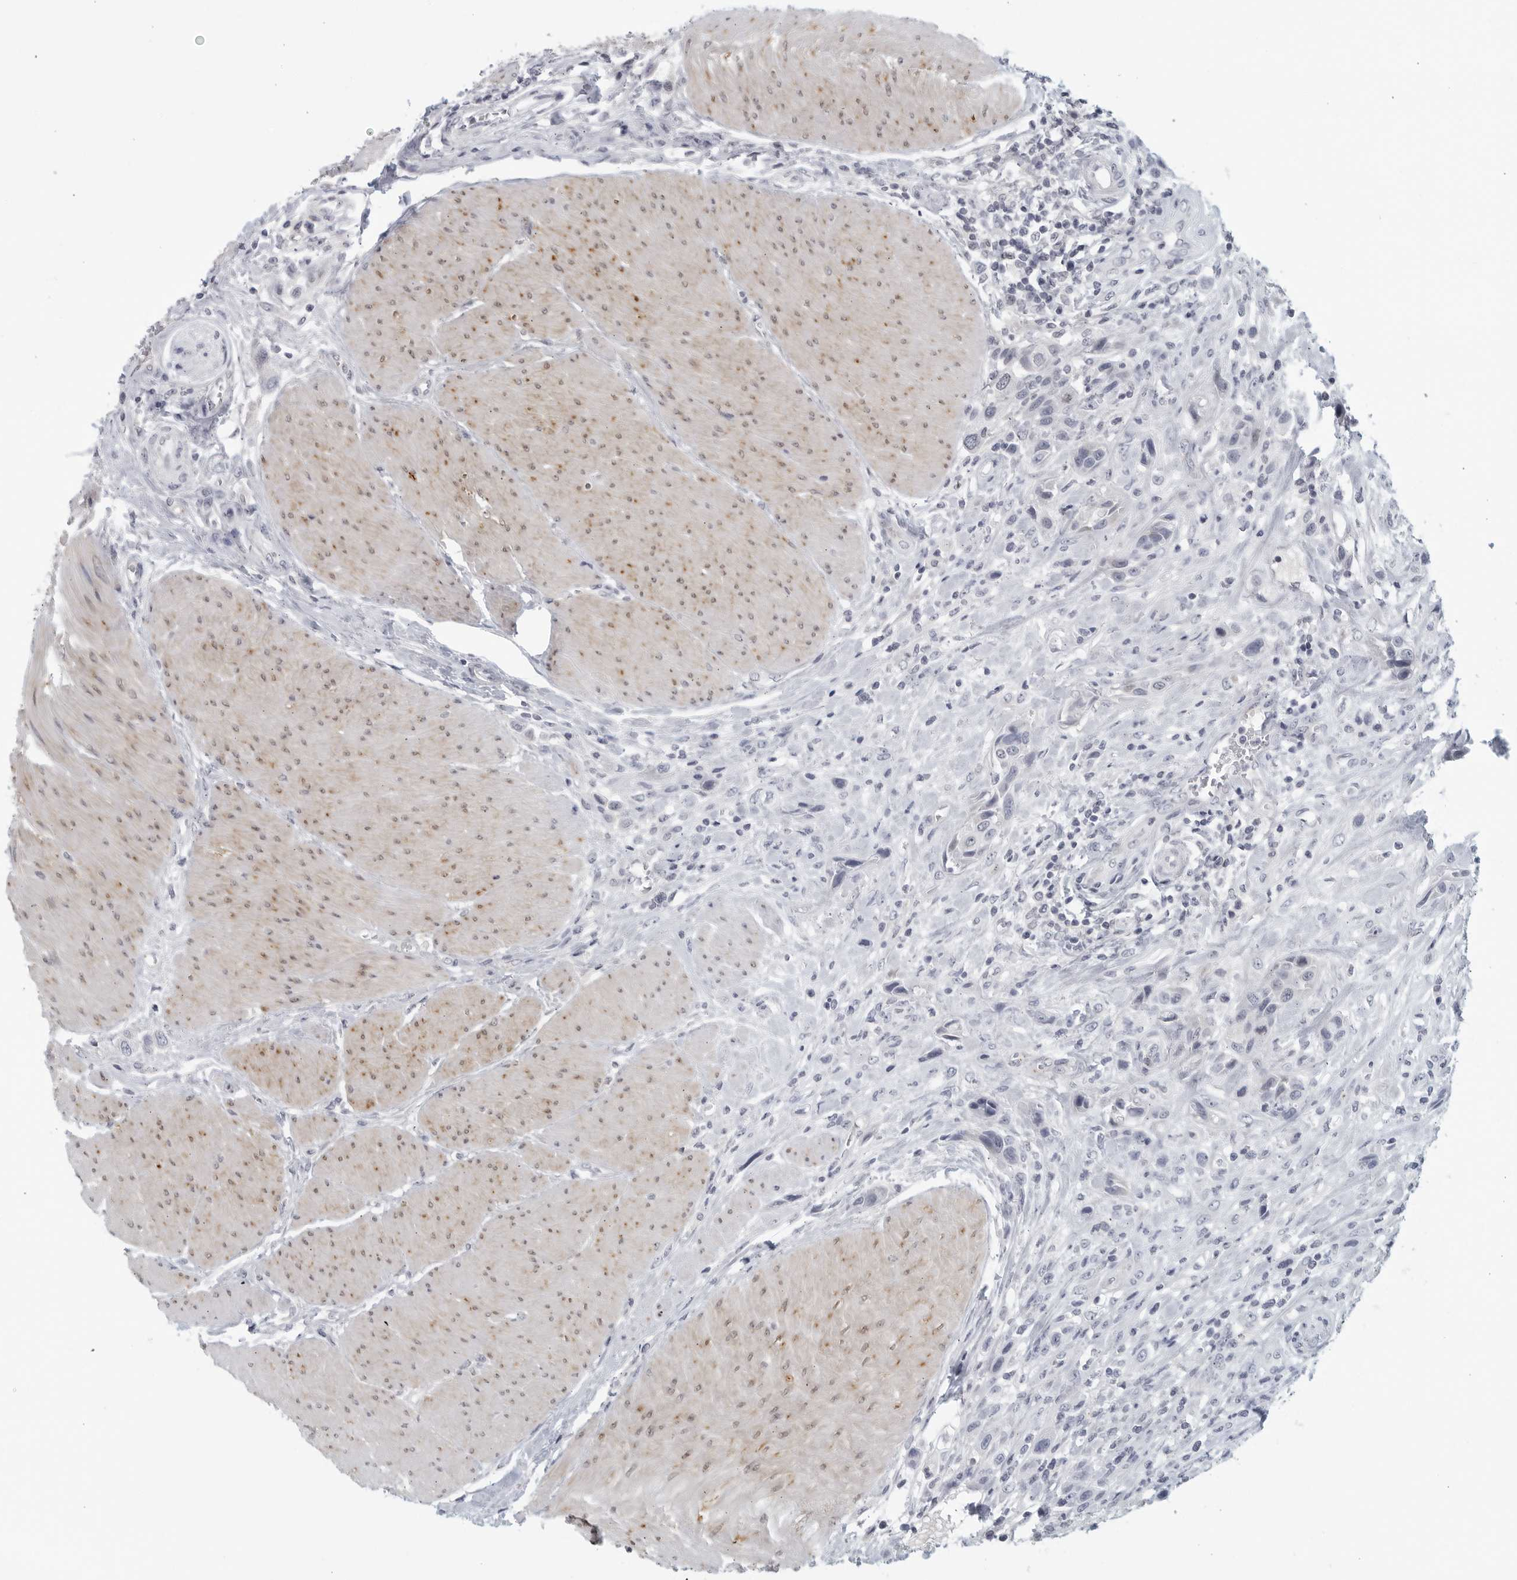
{"staining": {"intensity": "negative", "quantity": "none", "location": "none"}, "tissue": "urothelial cancer", "cell_type": "Tumor cells", "image_type": "cancer", "snomed": [{"axis": "morphology", "description": "Urothelial carcinoma, High grade"}, {"axis": "topography", "description": "Urinary bladder"}], "caption": "High power microscopy micrograph of an immunohistochemistry photomicrograph of urothelial carcinoma (high-grade), revealing no significant staining in tumor cells.", "gene": "MATN1", "patient": {"sex": "male", "age": 50}}